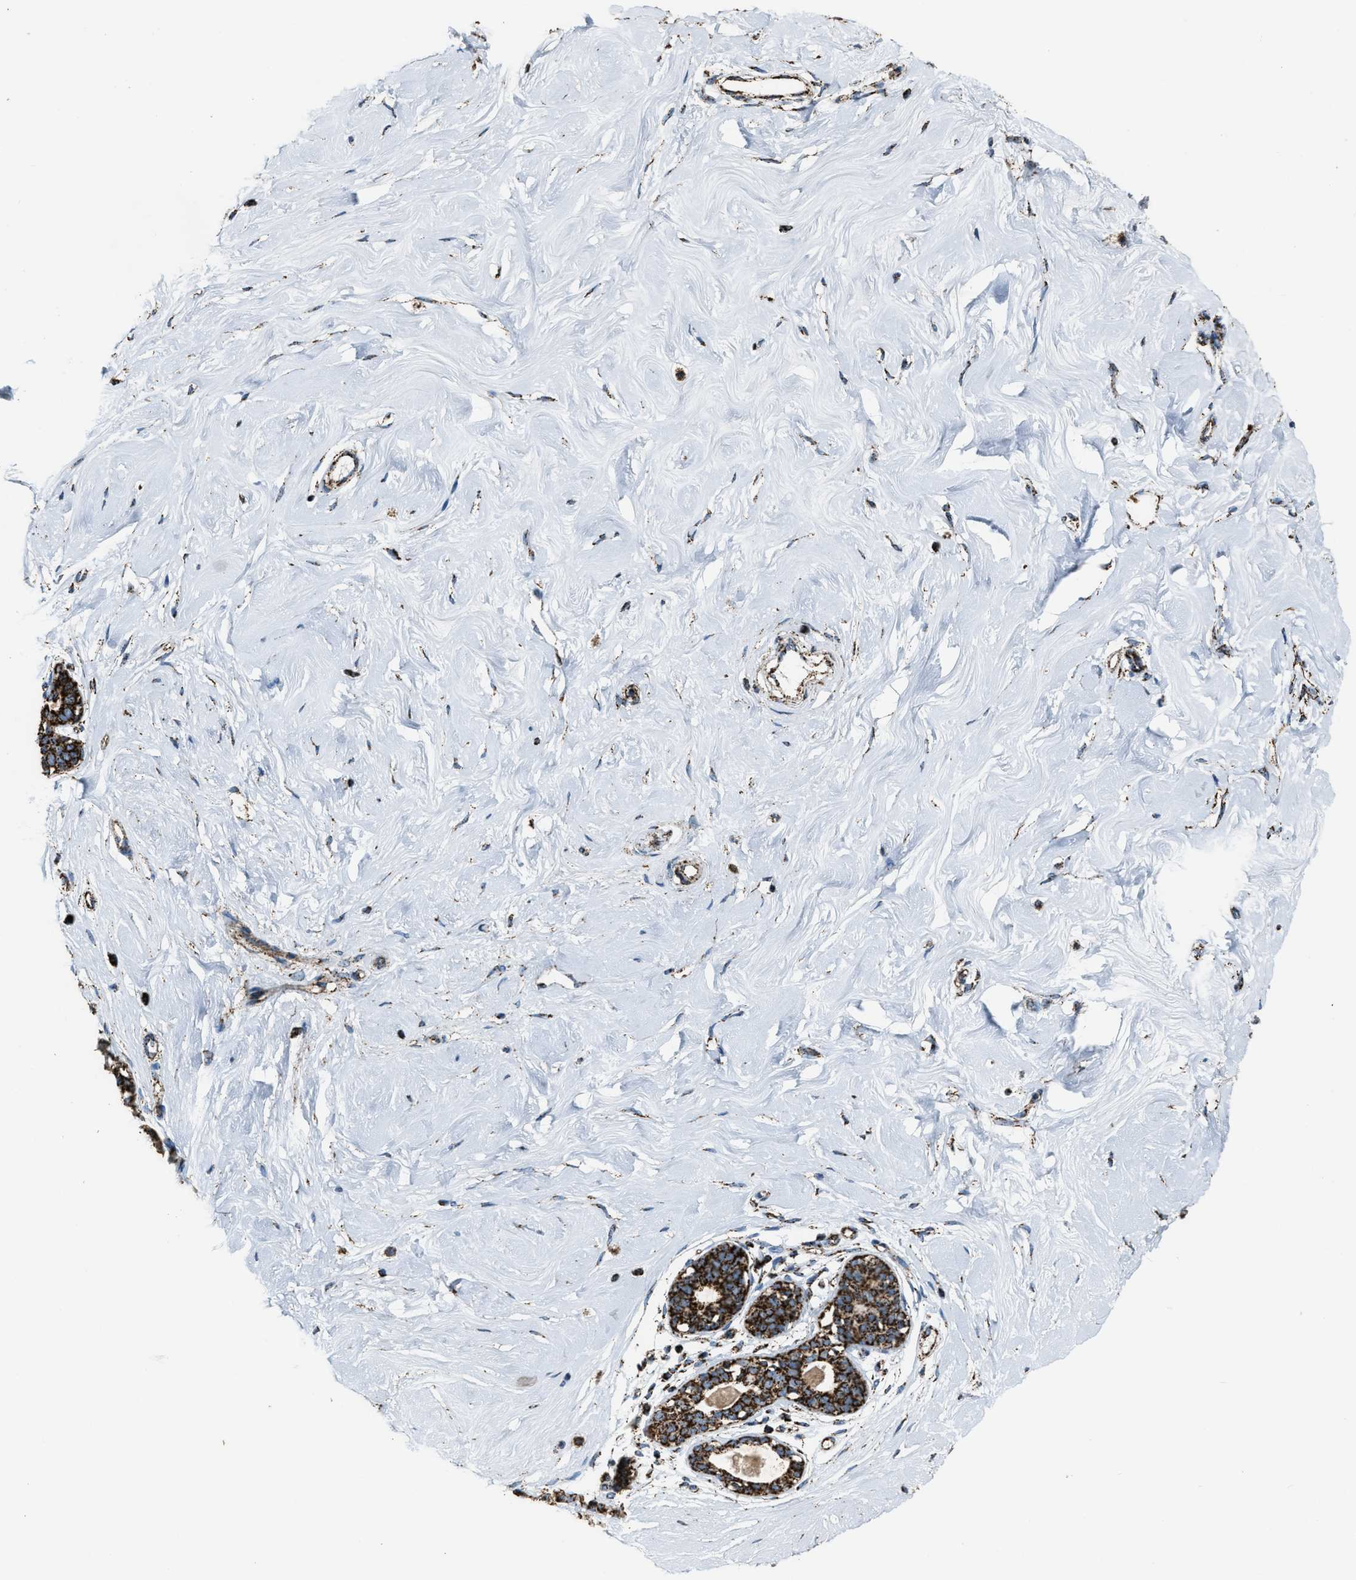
{"staining": {"intensity": "moderate", "quantity": ">75%", "location": "cytoplasmic/membranous"}, "tissue": "breast", "cell_type": "Adipocytes", "image_type": "normal", "snomed": [{"axis": "morphology", "description": "Normal tissue, NOS"}, {"axis": "topography", "description": "Breast"}], "caption": "Immunohistochemistry of benign human breast displays medium levels of moderate cytoplasmic/membranous staining in about >75% of adipocytes.", "gene": "MDH2", "patient": {"sex": "female", "age": 23}}